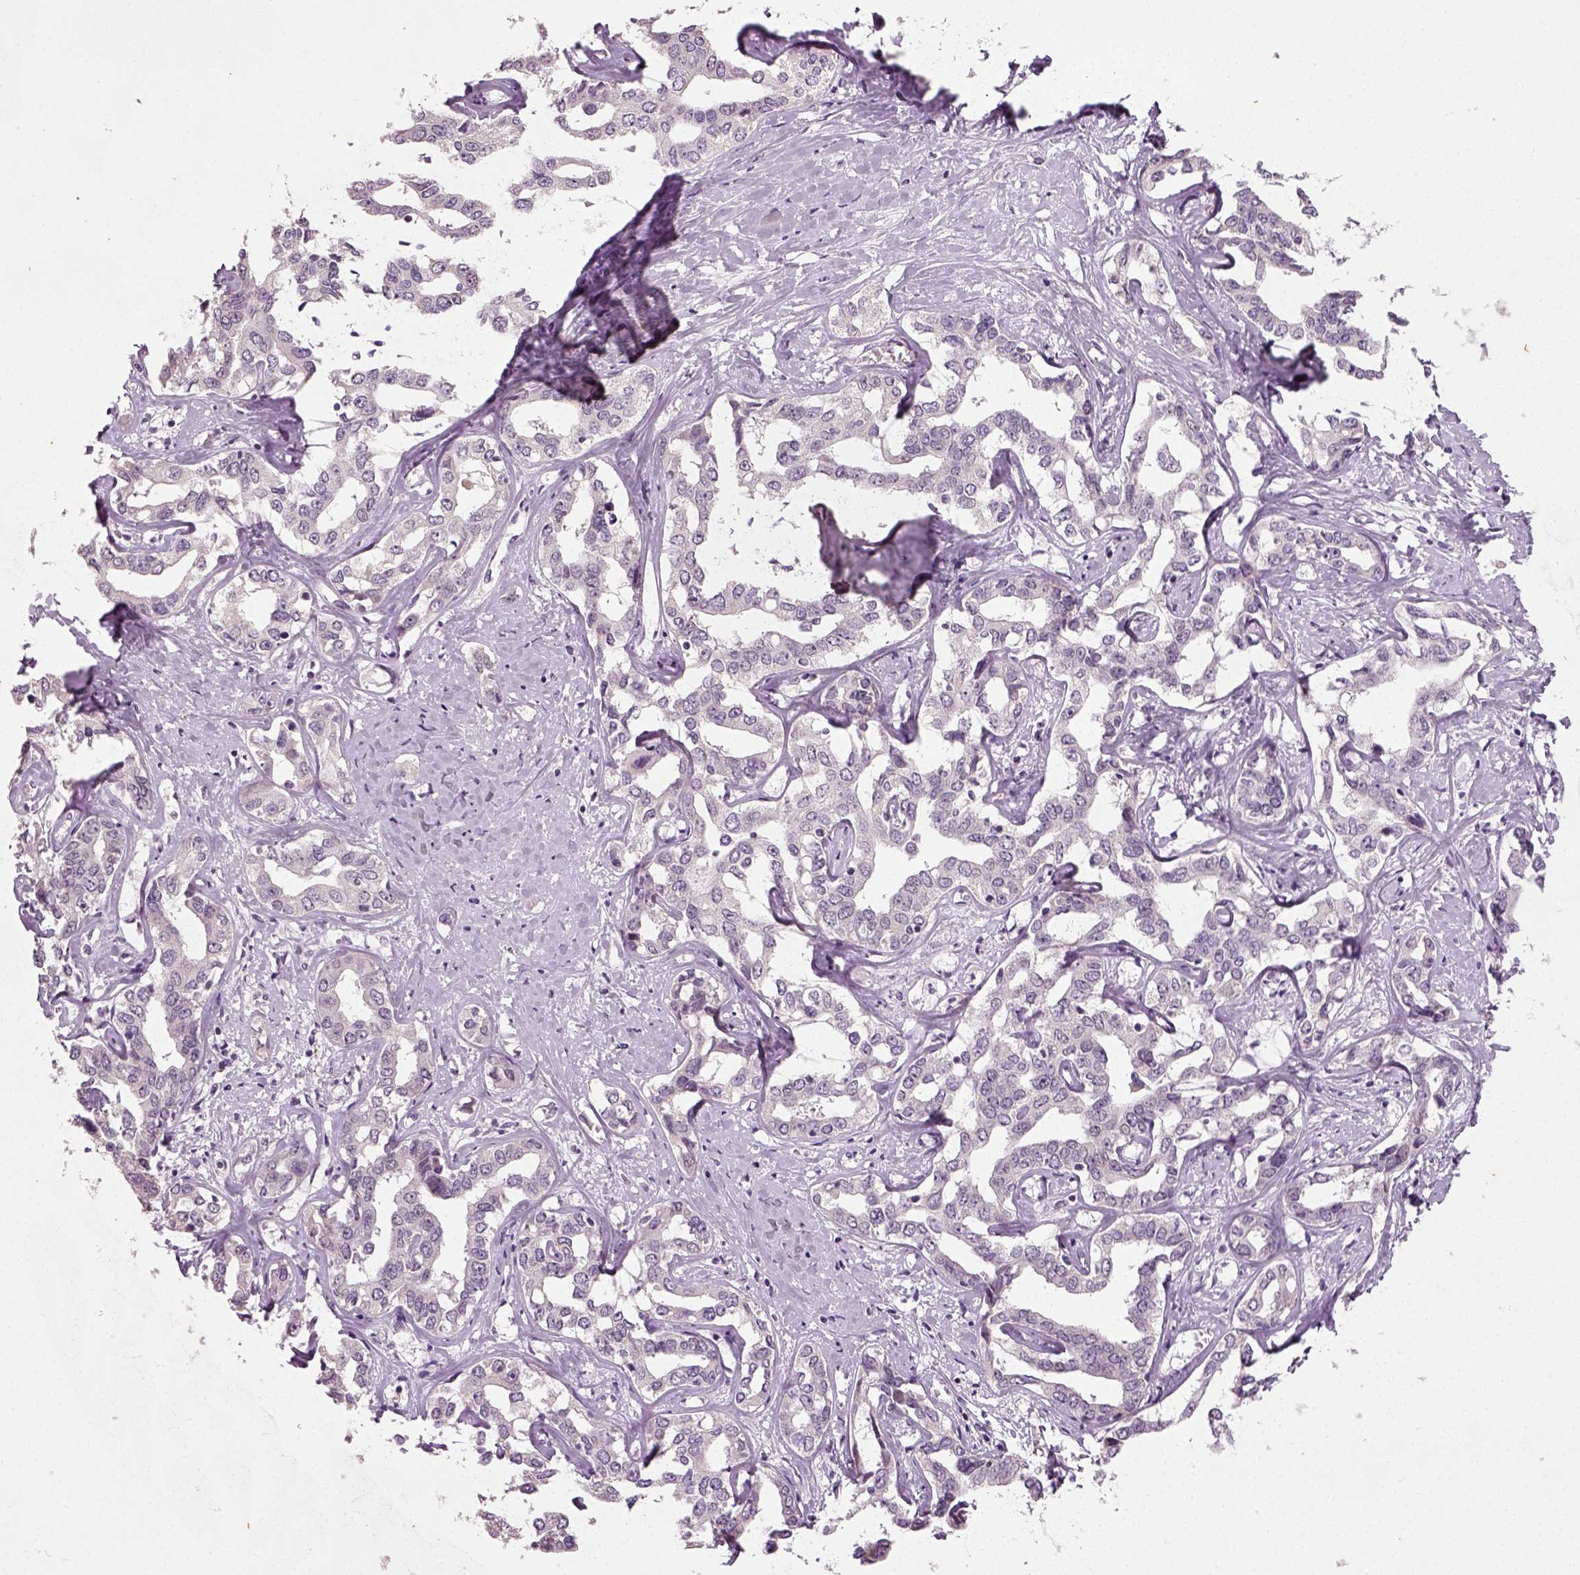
{"staining": {"intensity": "negative", "quantity": "none", "location": "none"}, "tissue": "liver cancer", "cell_type": "Tumor cells", "image_type": "cancer", "snomed": [{"axis": "morphology", "description": "Cholangiocarcinoma"}, {"axis": "topography", "description": "Liver"}], "caption": "Tumor cells show no significant expression in liver cancer. Nuclei are stained in blue.", "gene": "SYNGAP1", "patient": {"sex": "male", "age": 59}}